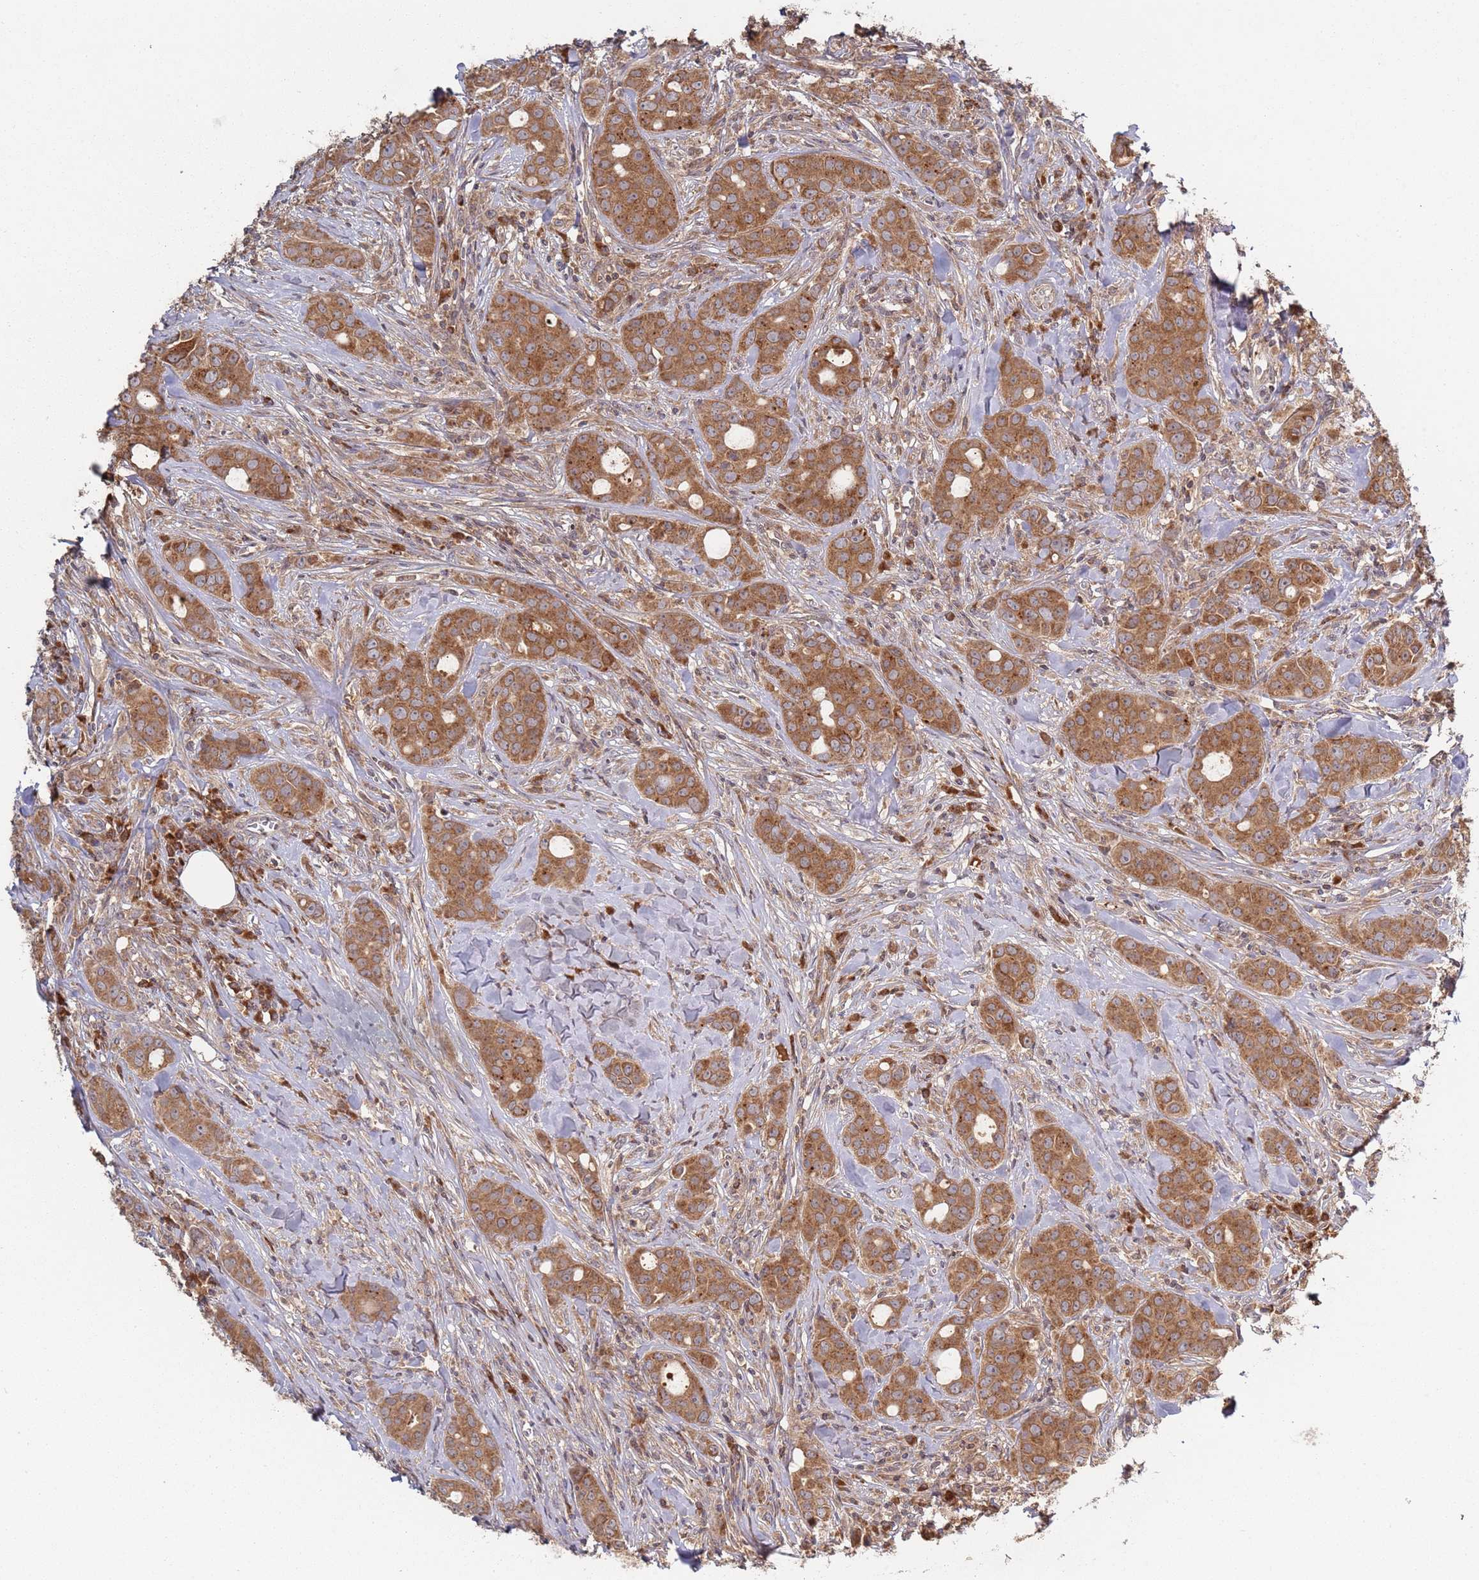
{"staining": {"intensity": "moderate", "quantity": ">75%", "location": "cytoplasmic/membranous"}, "tissue": "breast cancer", "cell_type": "Tumor cells", "image_type": "cancer", "snomed": [{"axis": "morphology", "description": "Duct carcinoma"}, {"axis": "topography", "description": "Breast"}], "caption": "The immunohistochemical stain shows moderate cytoplasmic/membranous staining in tumor cells of invasive ductal carcinoma (breast) tissue. The staining was performed using DAB to visualize the protein expression in brown, while the nuclei were stained in blue with hematoxylin (Magnification: 20x).", "gene": "OR5A2", "patient": {"sex": "female", "age": 43}}